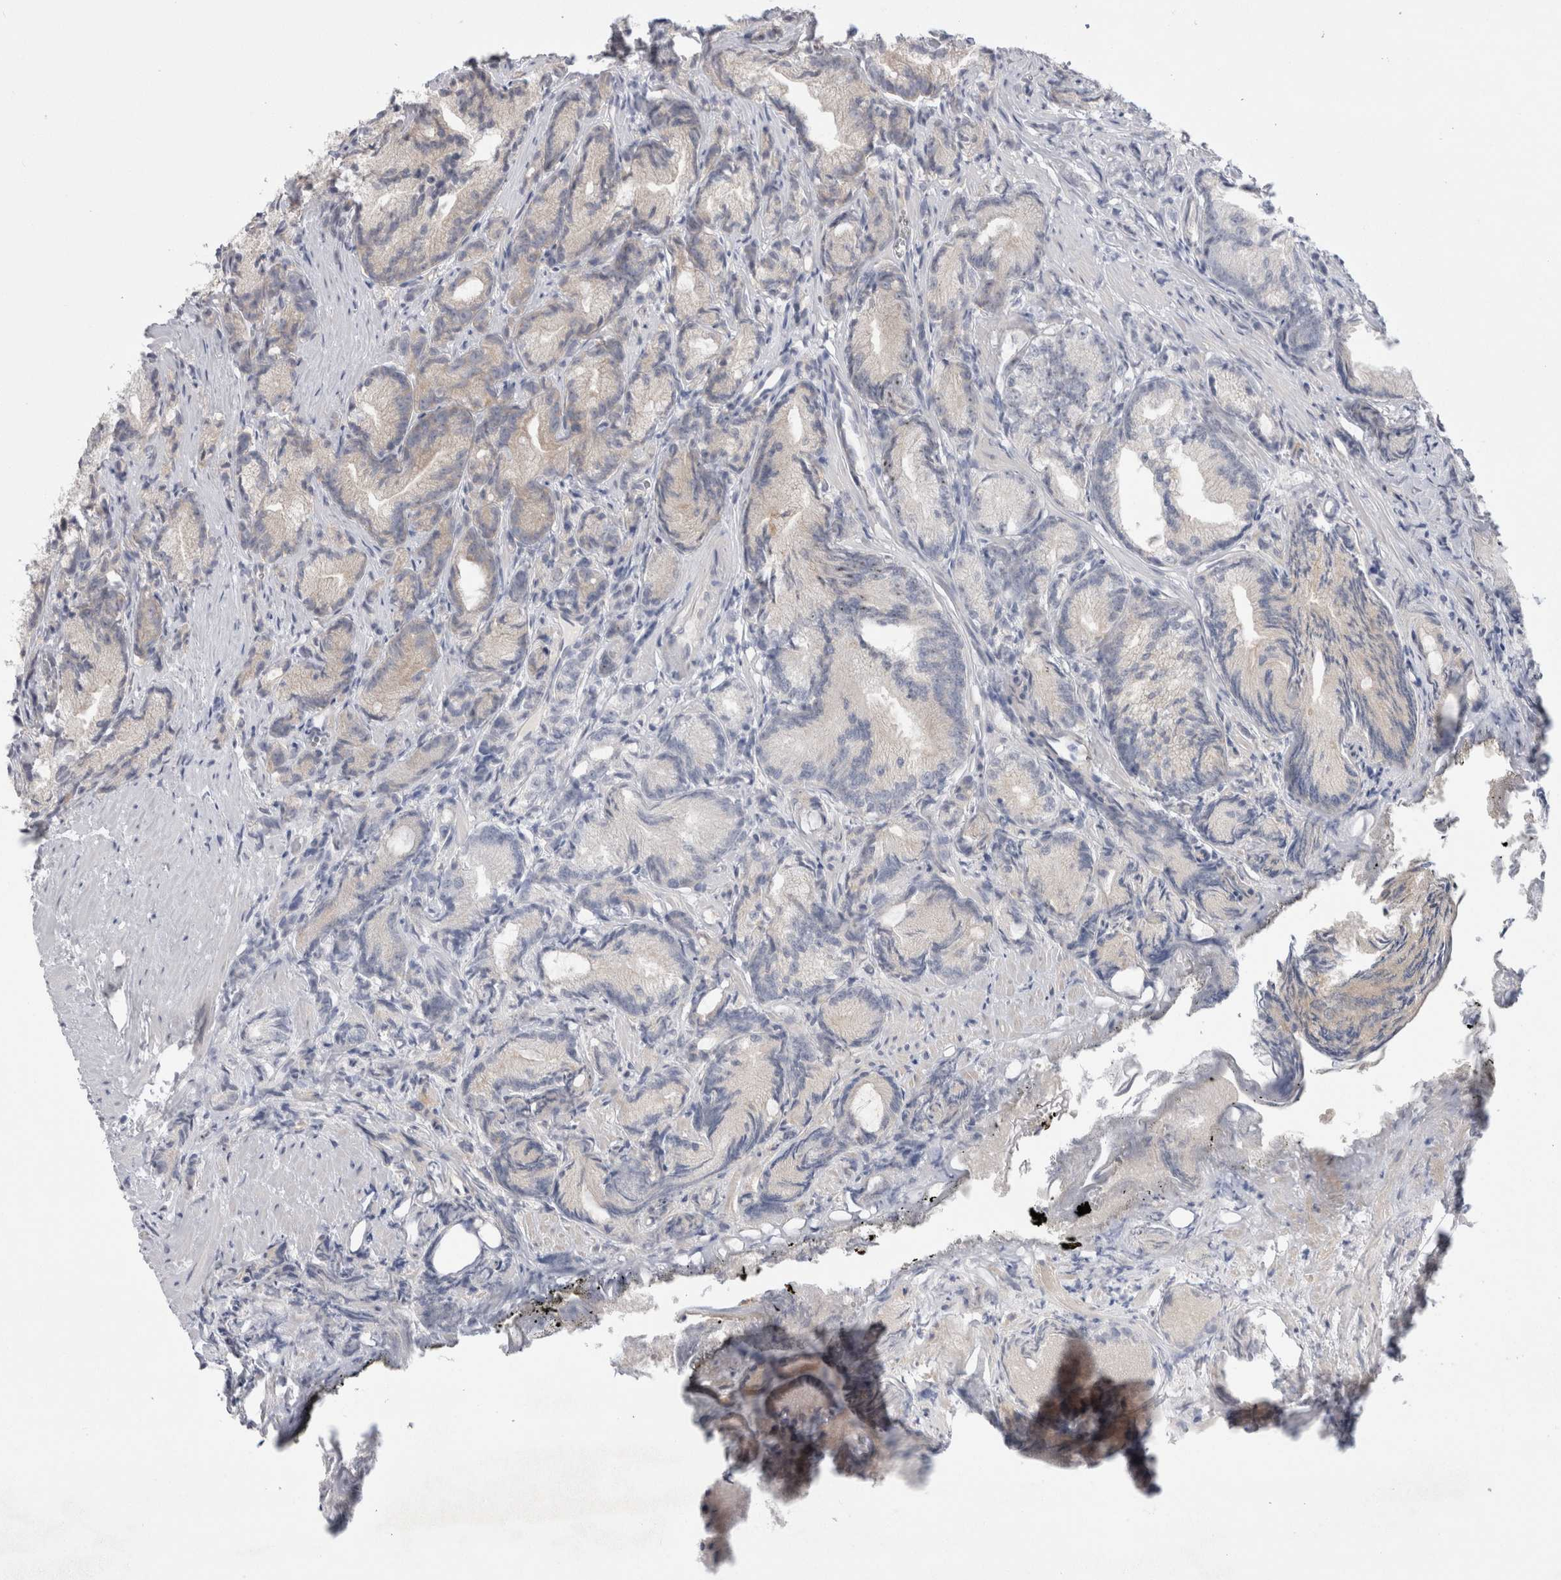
{"staining": {"intensity": "negative", "quantity": "none", "location": "none"}, "tissue": "prostate cancer", "cell_type": "Tumor cells", "image_type": "cancer", "snomed": [{"axis": "morphology", "description": "Adenocarcinoma, Low grade"}, {"axis": "topography", "description": "Prostate"}], "caption": "Tumor cells are negative for brown protein staining in prostate cancer (adenocarcinoma (low-grade)).", "gene": "WIPF2", "patient": {"sex": "male", "age": 89}}